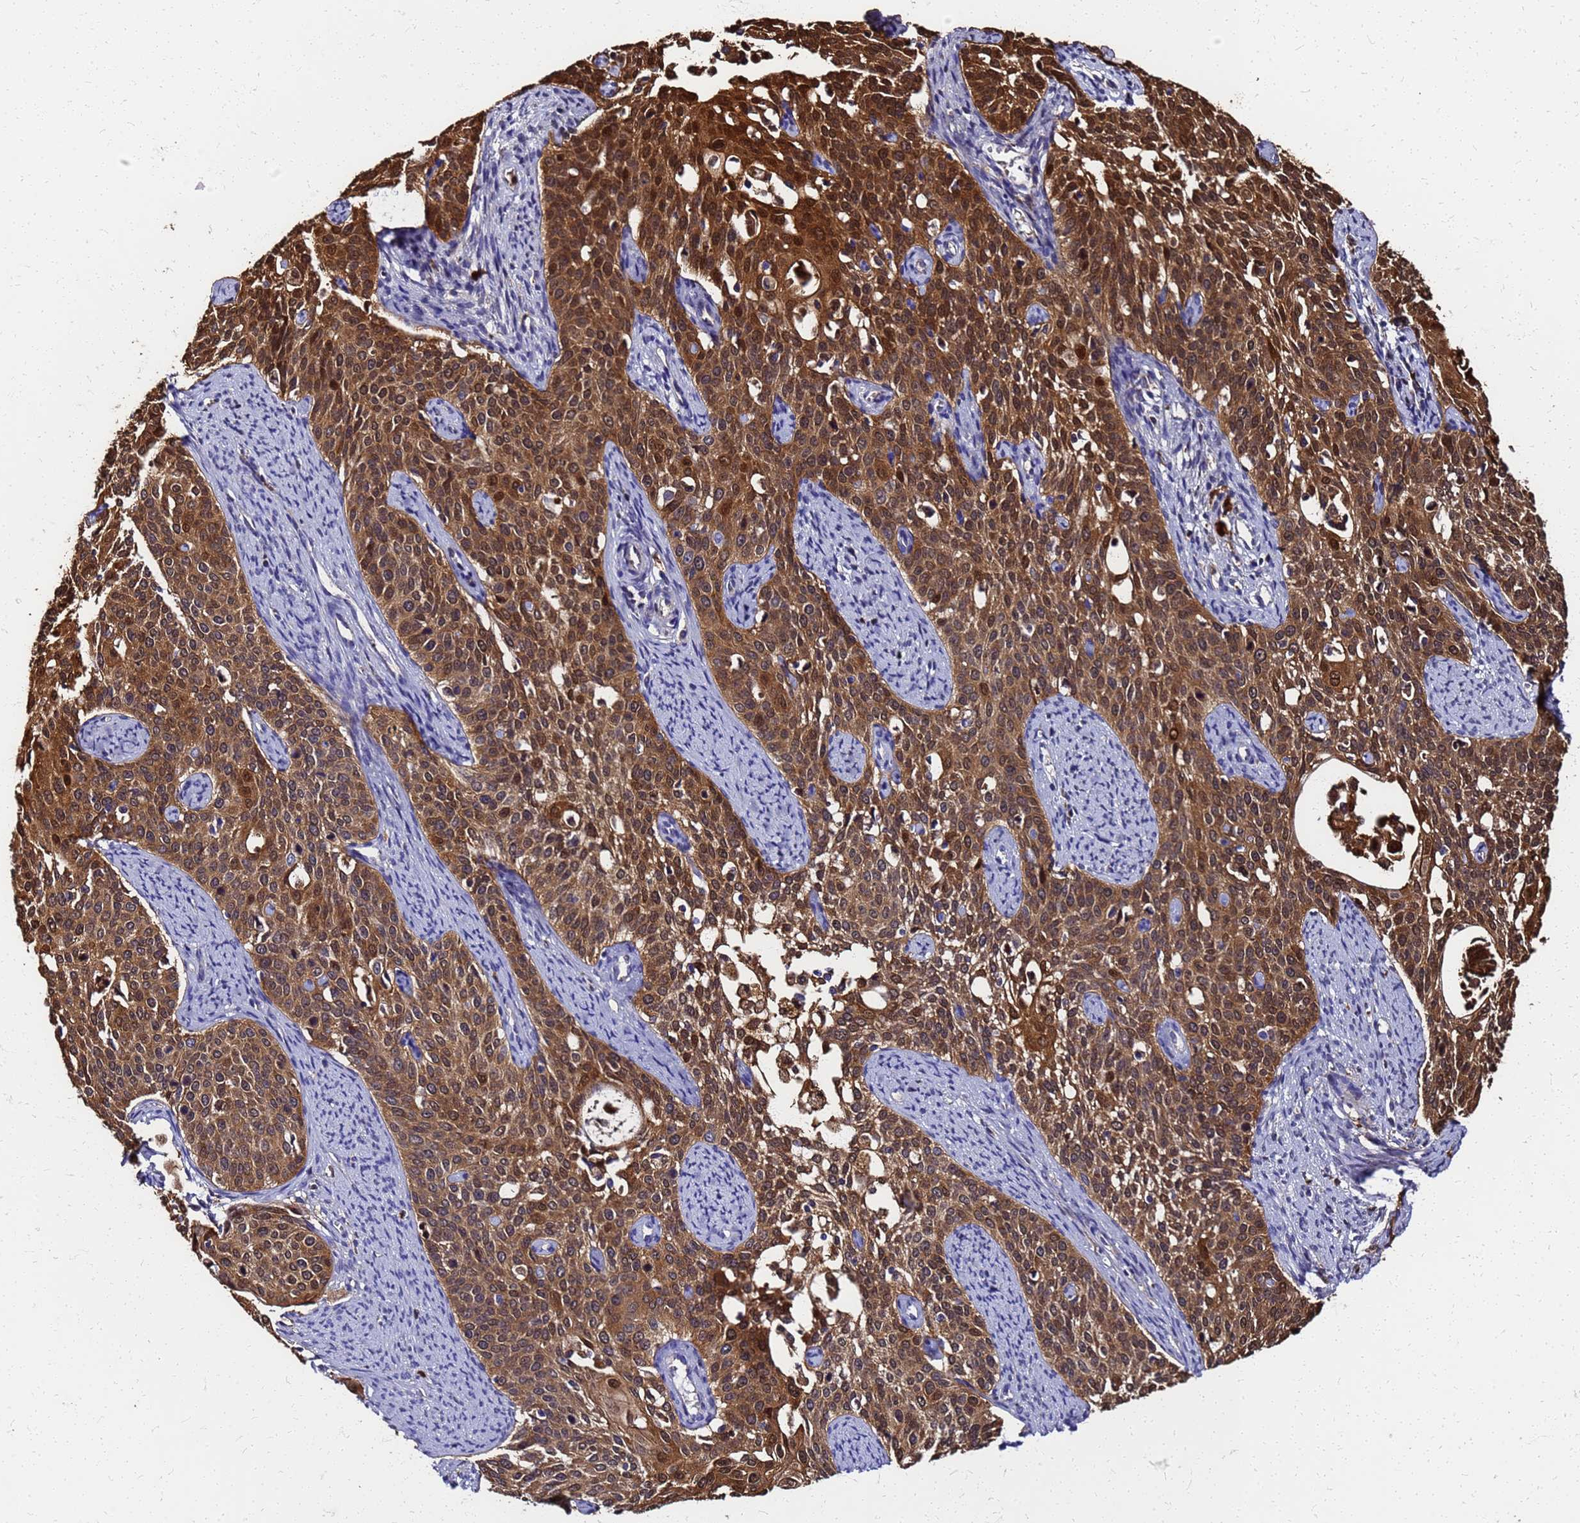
{"staining": {"intensity": "strong", "quantity": ">75%", "location": "cytoplasmic/membranous,nuclear"}, "tissue": "cervical cancer", "cell_type": "Tumor cells", "image_type": "cancer", "snomed": [{"axis": "morphology", "description": "Squamous cell carcinoma, NOS"}, {"axis": "topography", "description": "Cervix"}], "caption": "Protein expression analysis of cervical squamous cell carcinoma exhibits strong cytoplasmic/membranous and nuclear staining in about >75% of tumor cells.", "gene": "S100A11", "patient": {"sex": "female", "age": 44}}